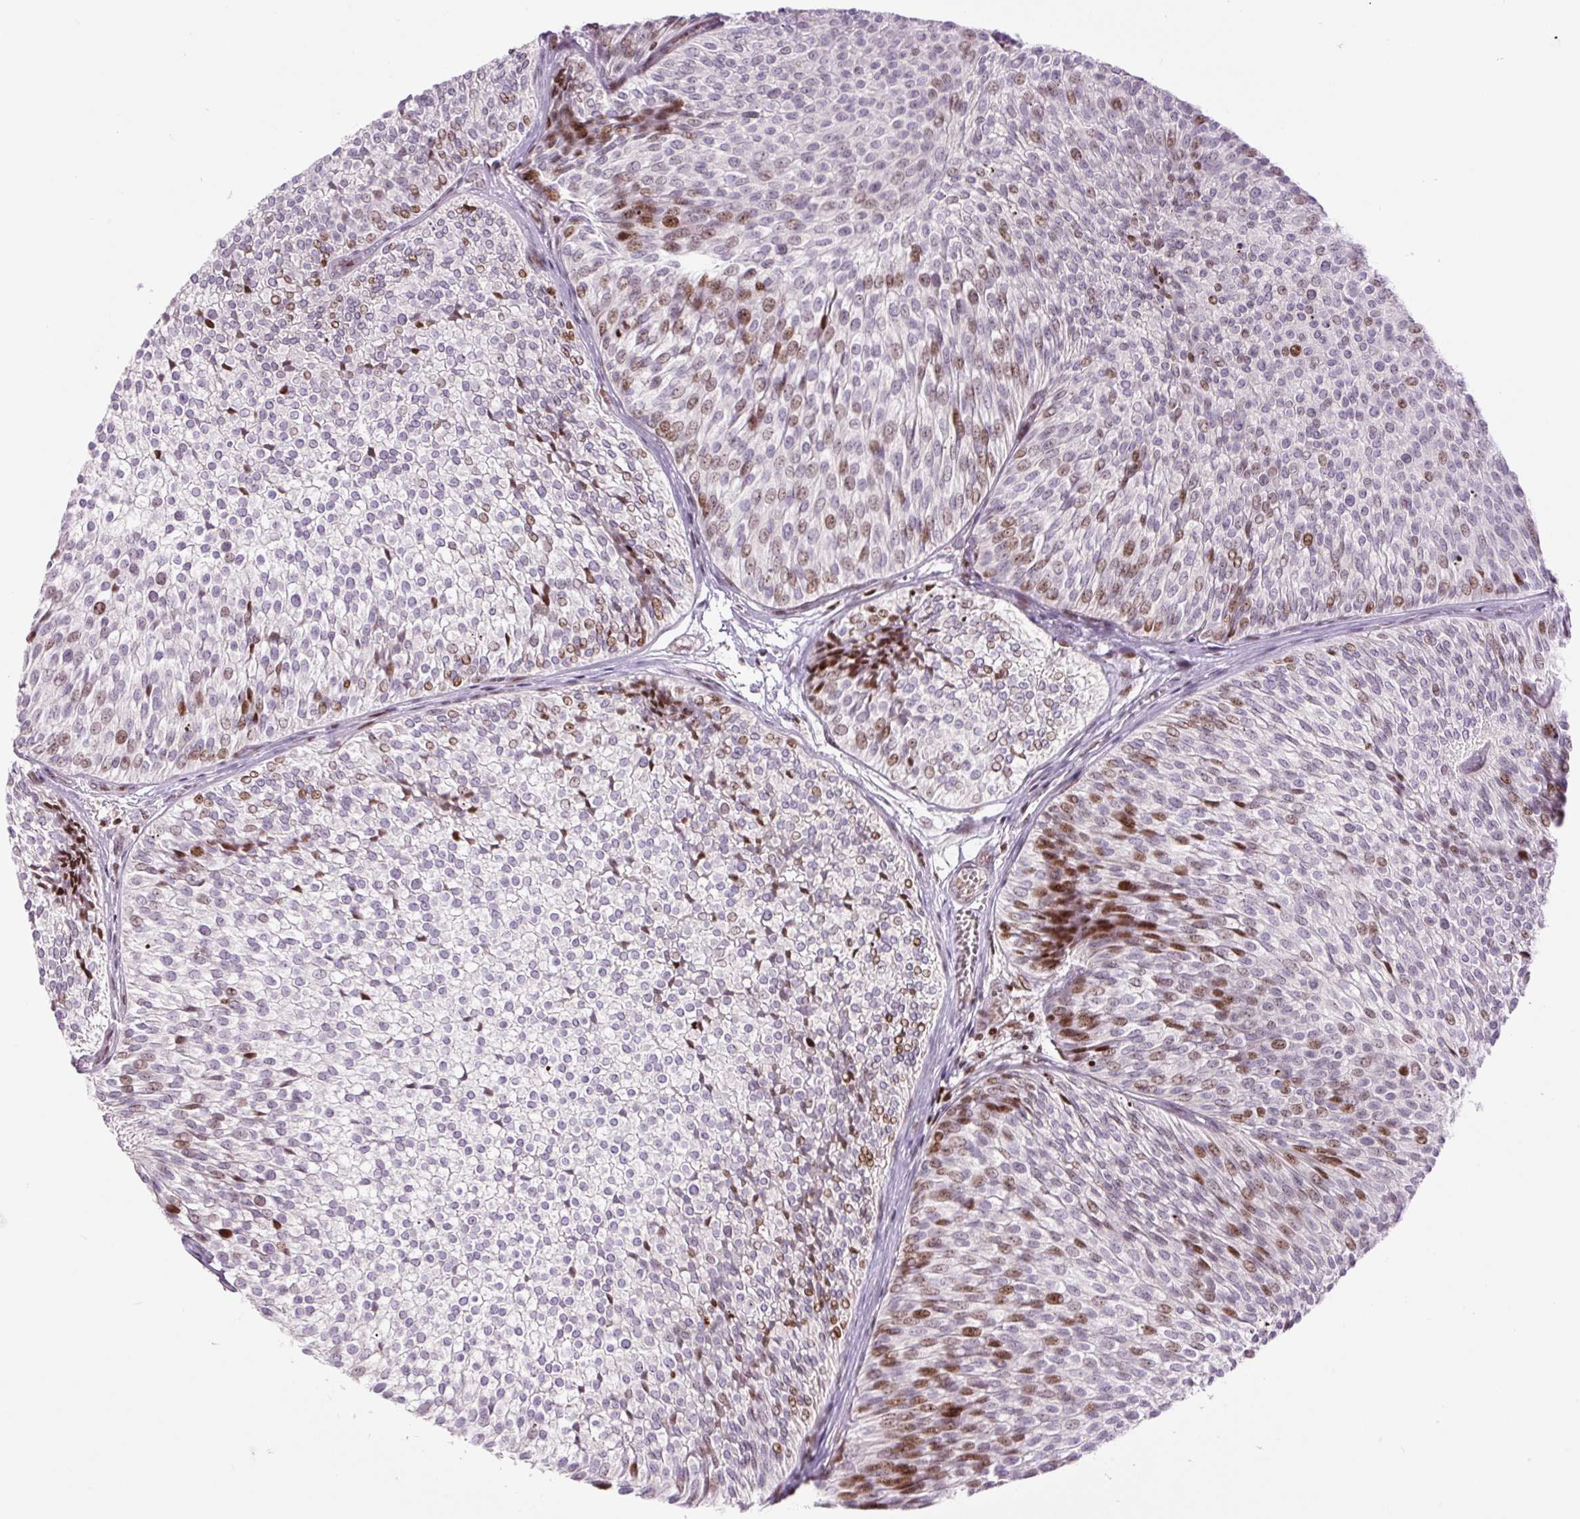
{"staining": {"intensity": "moderate", "quantity": "25%-75%", "location": "nuclear"}, "tissue": "urothelial cancer", "cell_type": "Tumor cells", "image_type": "cancer", "snomed": [{"axis": "morphology", "description": "Urothelial carcinoma, Low grade"}, {"axis": "topography", "description": "Urinary bladder"}], "caption": "High-power microscopy captured an IHC photomicrograph of low-grade urothelial carcinoma, revealing moderate nuclear staining in about 25%-75% of tumor cells.", "gene": "TMEM177", "patient": {"sex": "male", "age": 91}}